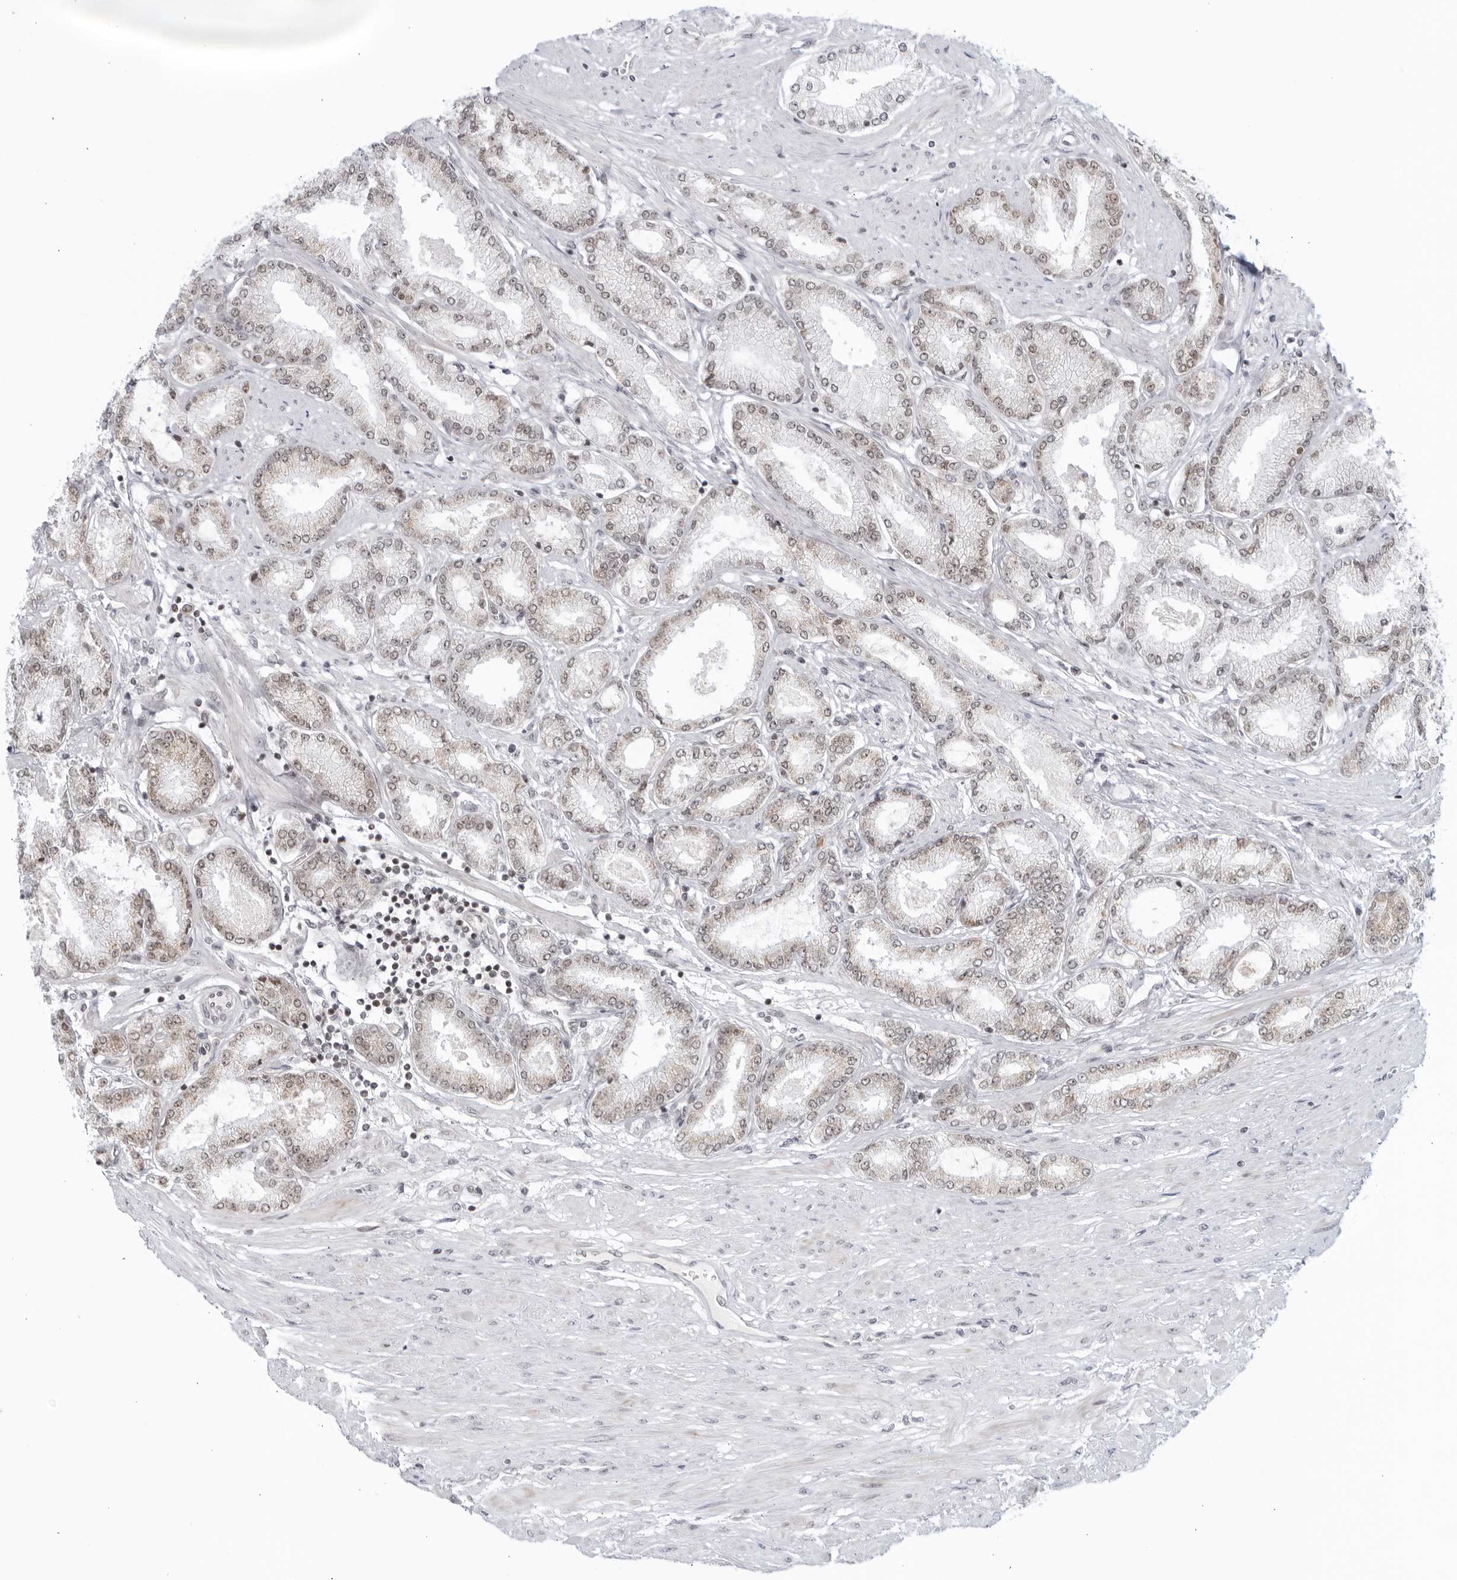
{"staining": {"intensity": "weak", "quantity": "<25%", "location": "cytoplasmic/membranous"}, "tissue": "prostate cancer", "cell_type": "Tumor cells", "image_type": "cancer", "snomed": [{"axis": "morphology", "description": "Adenocarcinoma, Low grade"}, {"axis": "topography", "description": "Prostate"}], "caption": "Prostate cancer was stained to show a protein in brown. There is no significant expression in tumor cells. (DAB (3,3'-diaminobenzidine) IHC visualized using brightfield microscopy, high magnification).", "gene": "RAB11FIP3", "patient": {"sex": "male", "age": 63}}